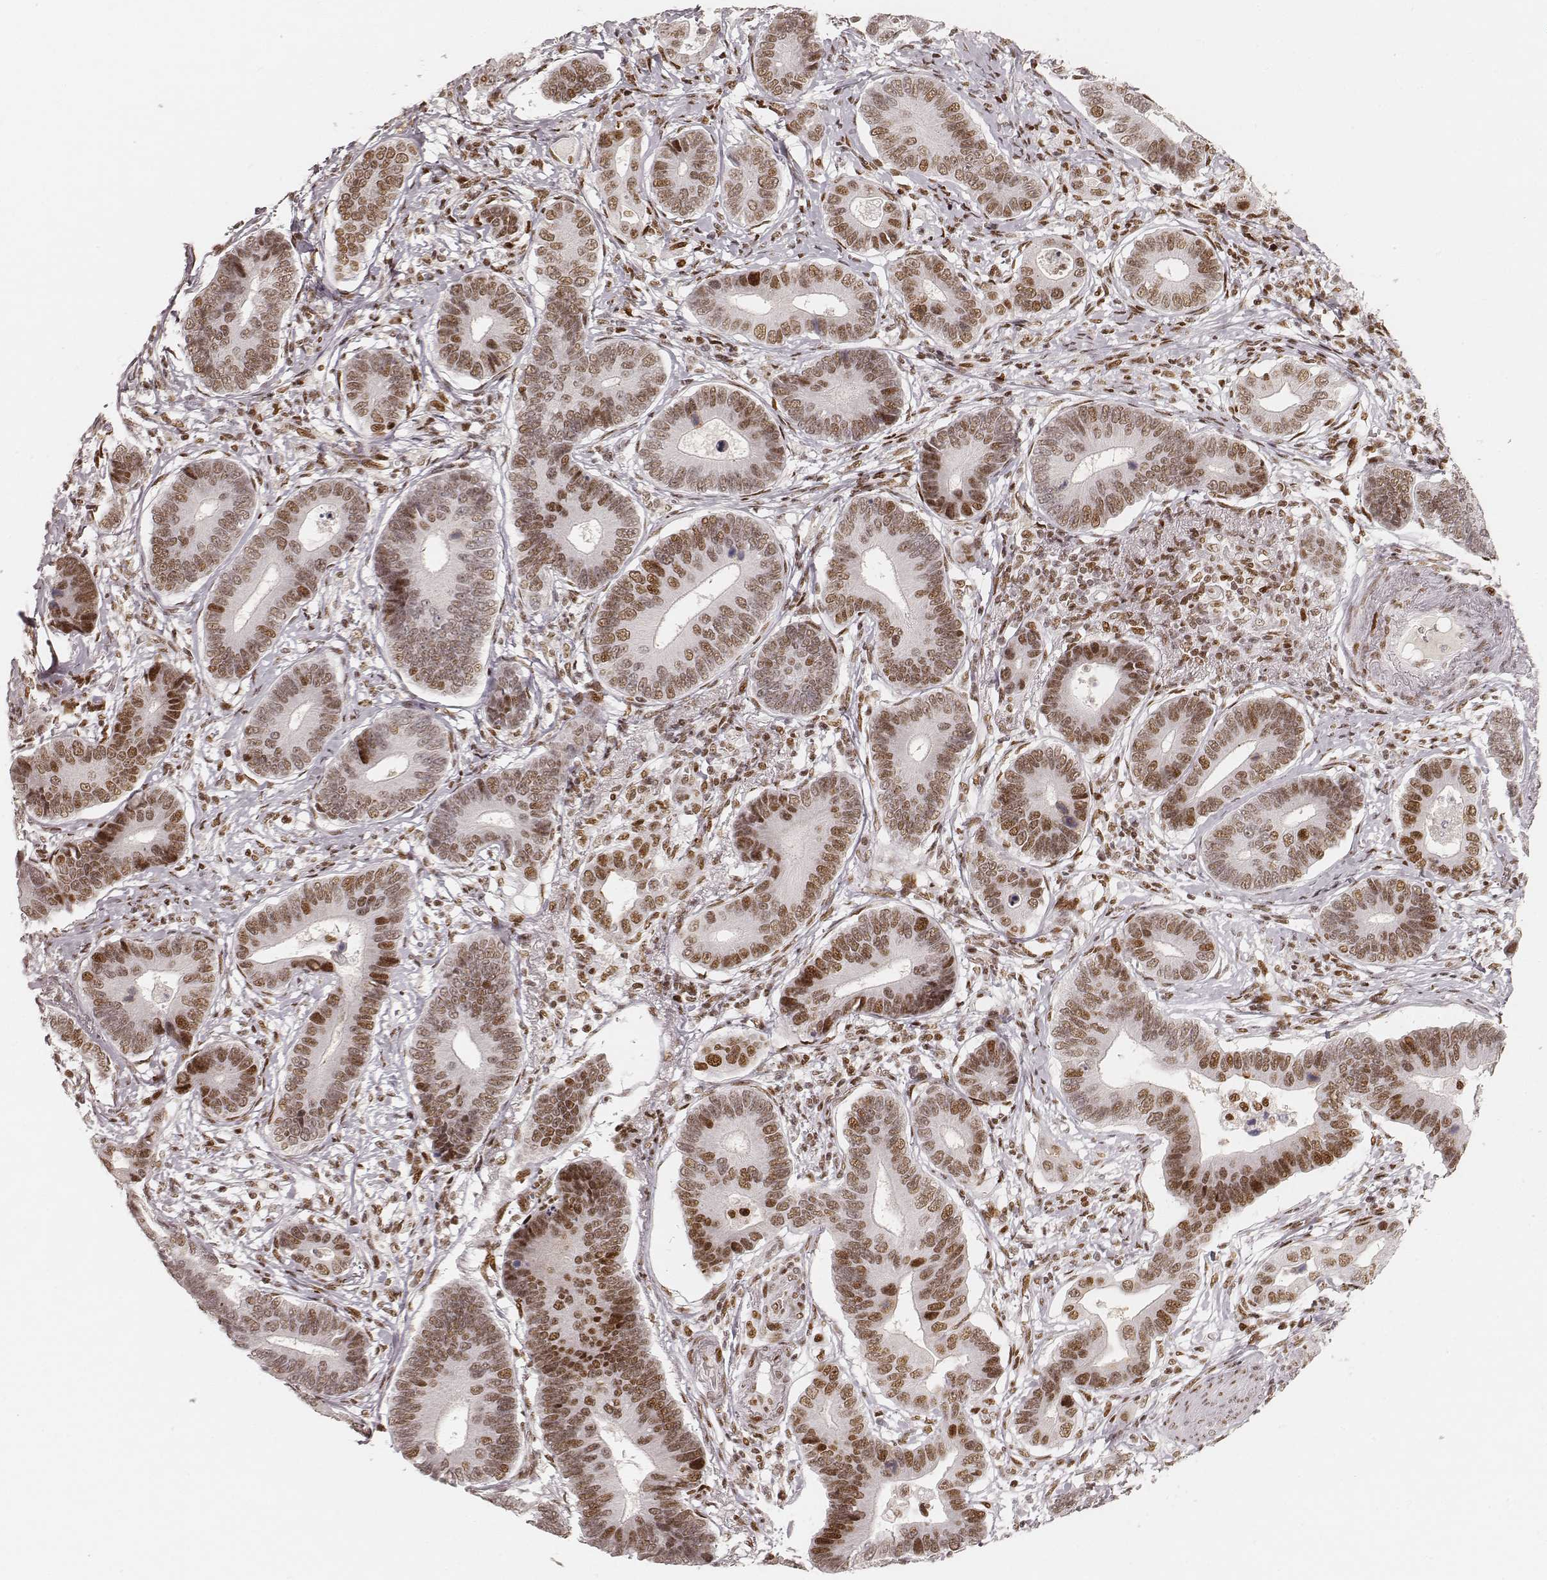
{"staining": {"intensity": "moderate", "quantity": ">75%", "location": "nuclear"}, "tissue": "stomach cancer", "cell_type": "Tumor cells", "image_type": "cancer", "snomed": [{"axis": "morphology", "description": "Adenocarcinoma, NOS"}, {"axis": "topography", "description": "Stomach"}], "caption": "Protein analysis of stomach adenocarcinoma tissue demonstrates moderate nuclear positivity in about >75% of tumor cells. The staining is performed using DAB brown chromogen to label protein expression. The nuclei are counter-stained blue using hematoxylin.", "gene": "HNRNPC", "patient": {"sex": "male", "age": 84}}